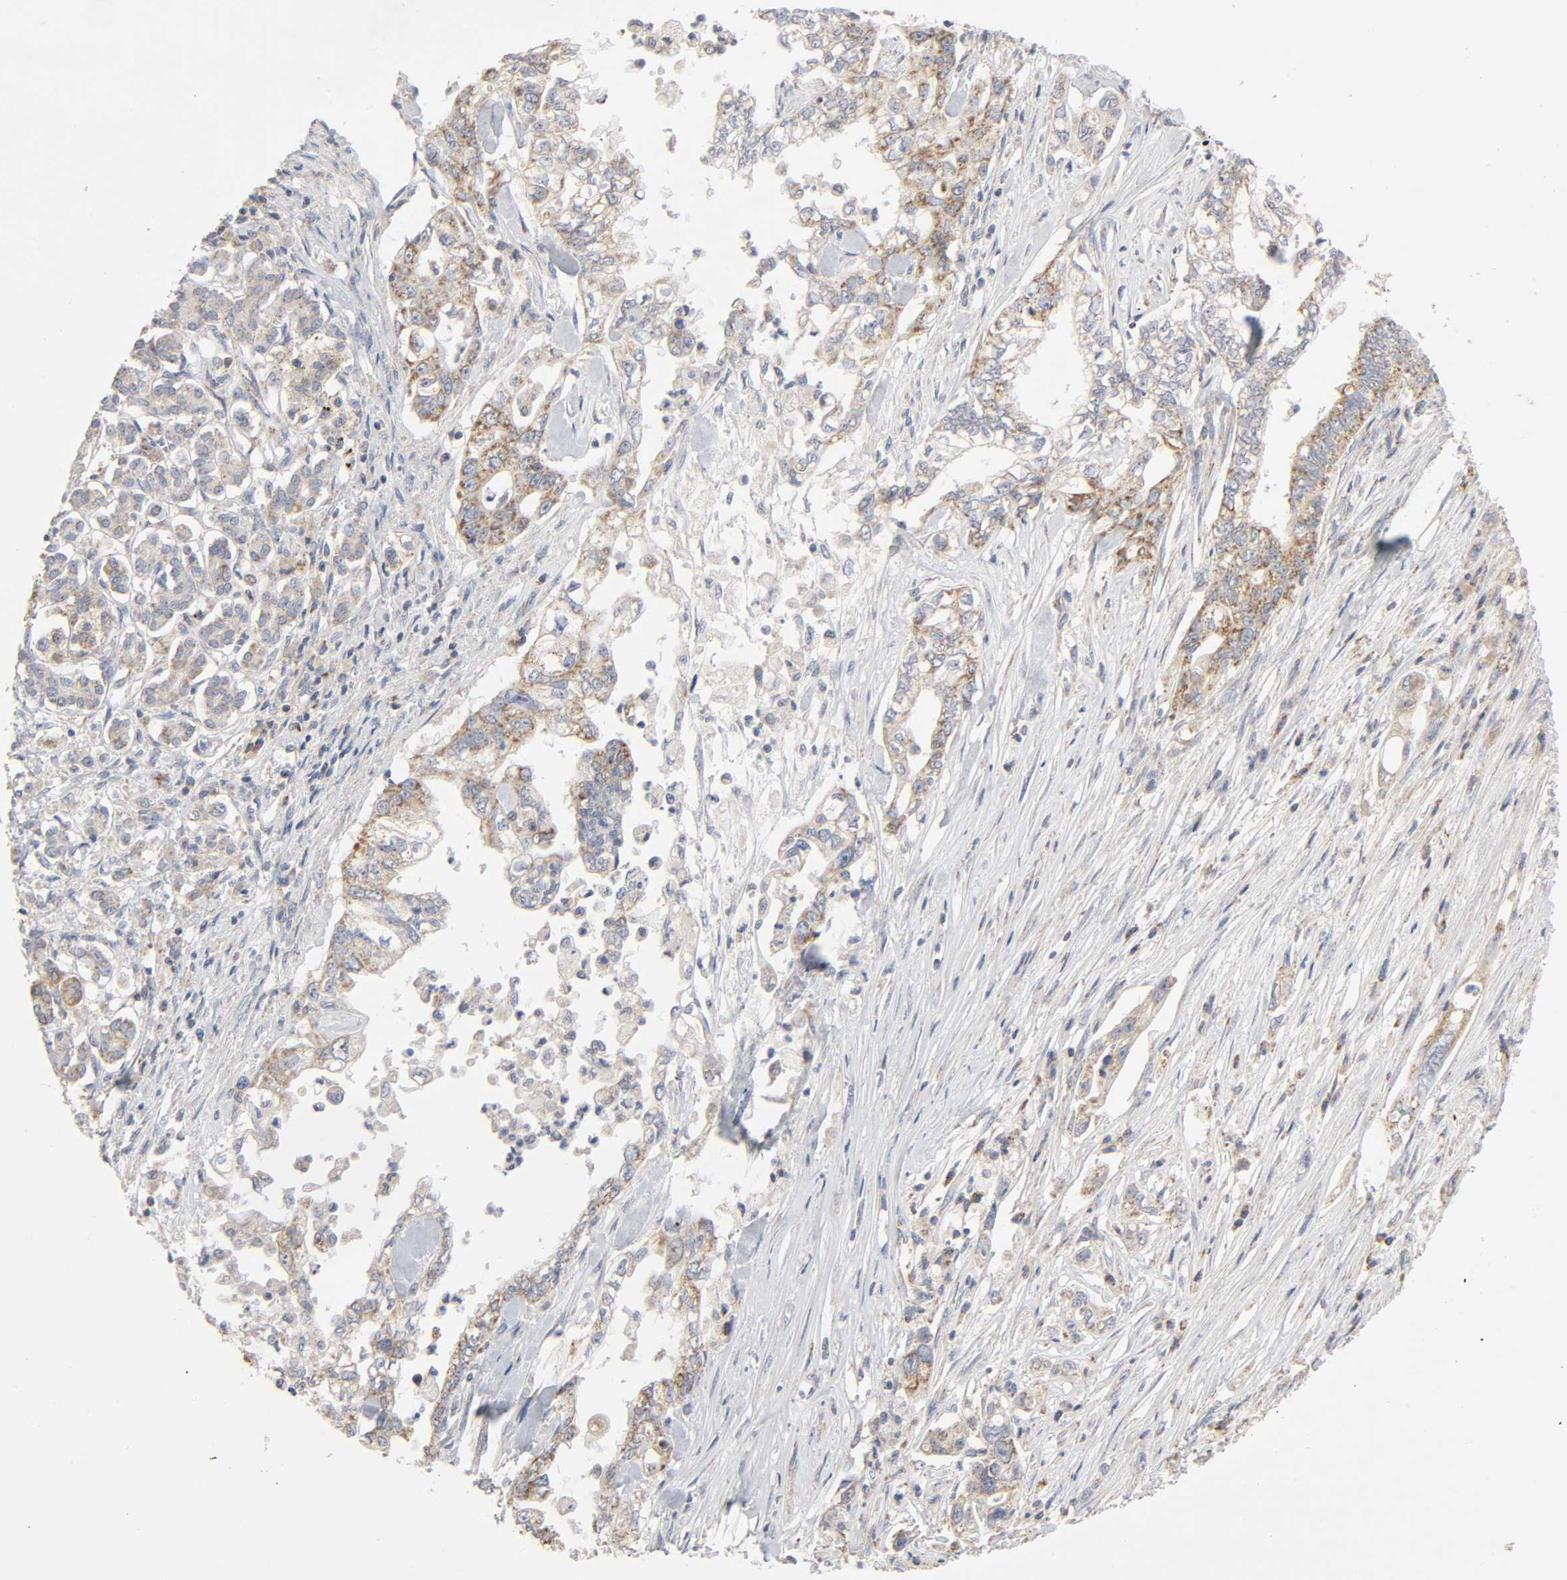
{"staining": {"intensity": "moderate", "quantity": ">75%", "location": "cytoplasmic/membranous"}, "tissue": "pancreatic cancer", "cell_type": "Tumor cells", "image_type": "cancer", "snomed": [{"axis": "morphology", "description": "Normal tissue, NOS"}, {"axis": "topography", "description": "Pancreas"}], "caption": "DAB immunohistochemical staining of human pancreatic cancer shows moderate cytoplasmic/membranous protein staining in about >75% of tumor cells.", "gene": "SYT16", "patient": {"sex": "male", "age": 42}}